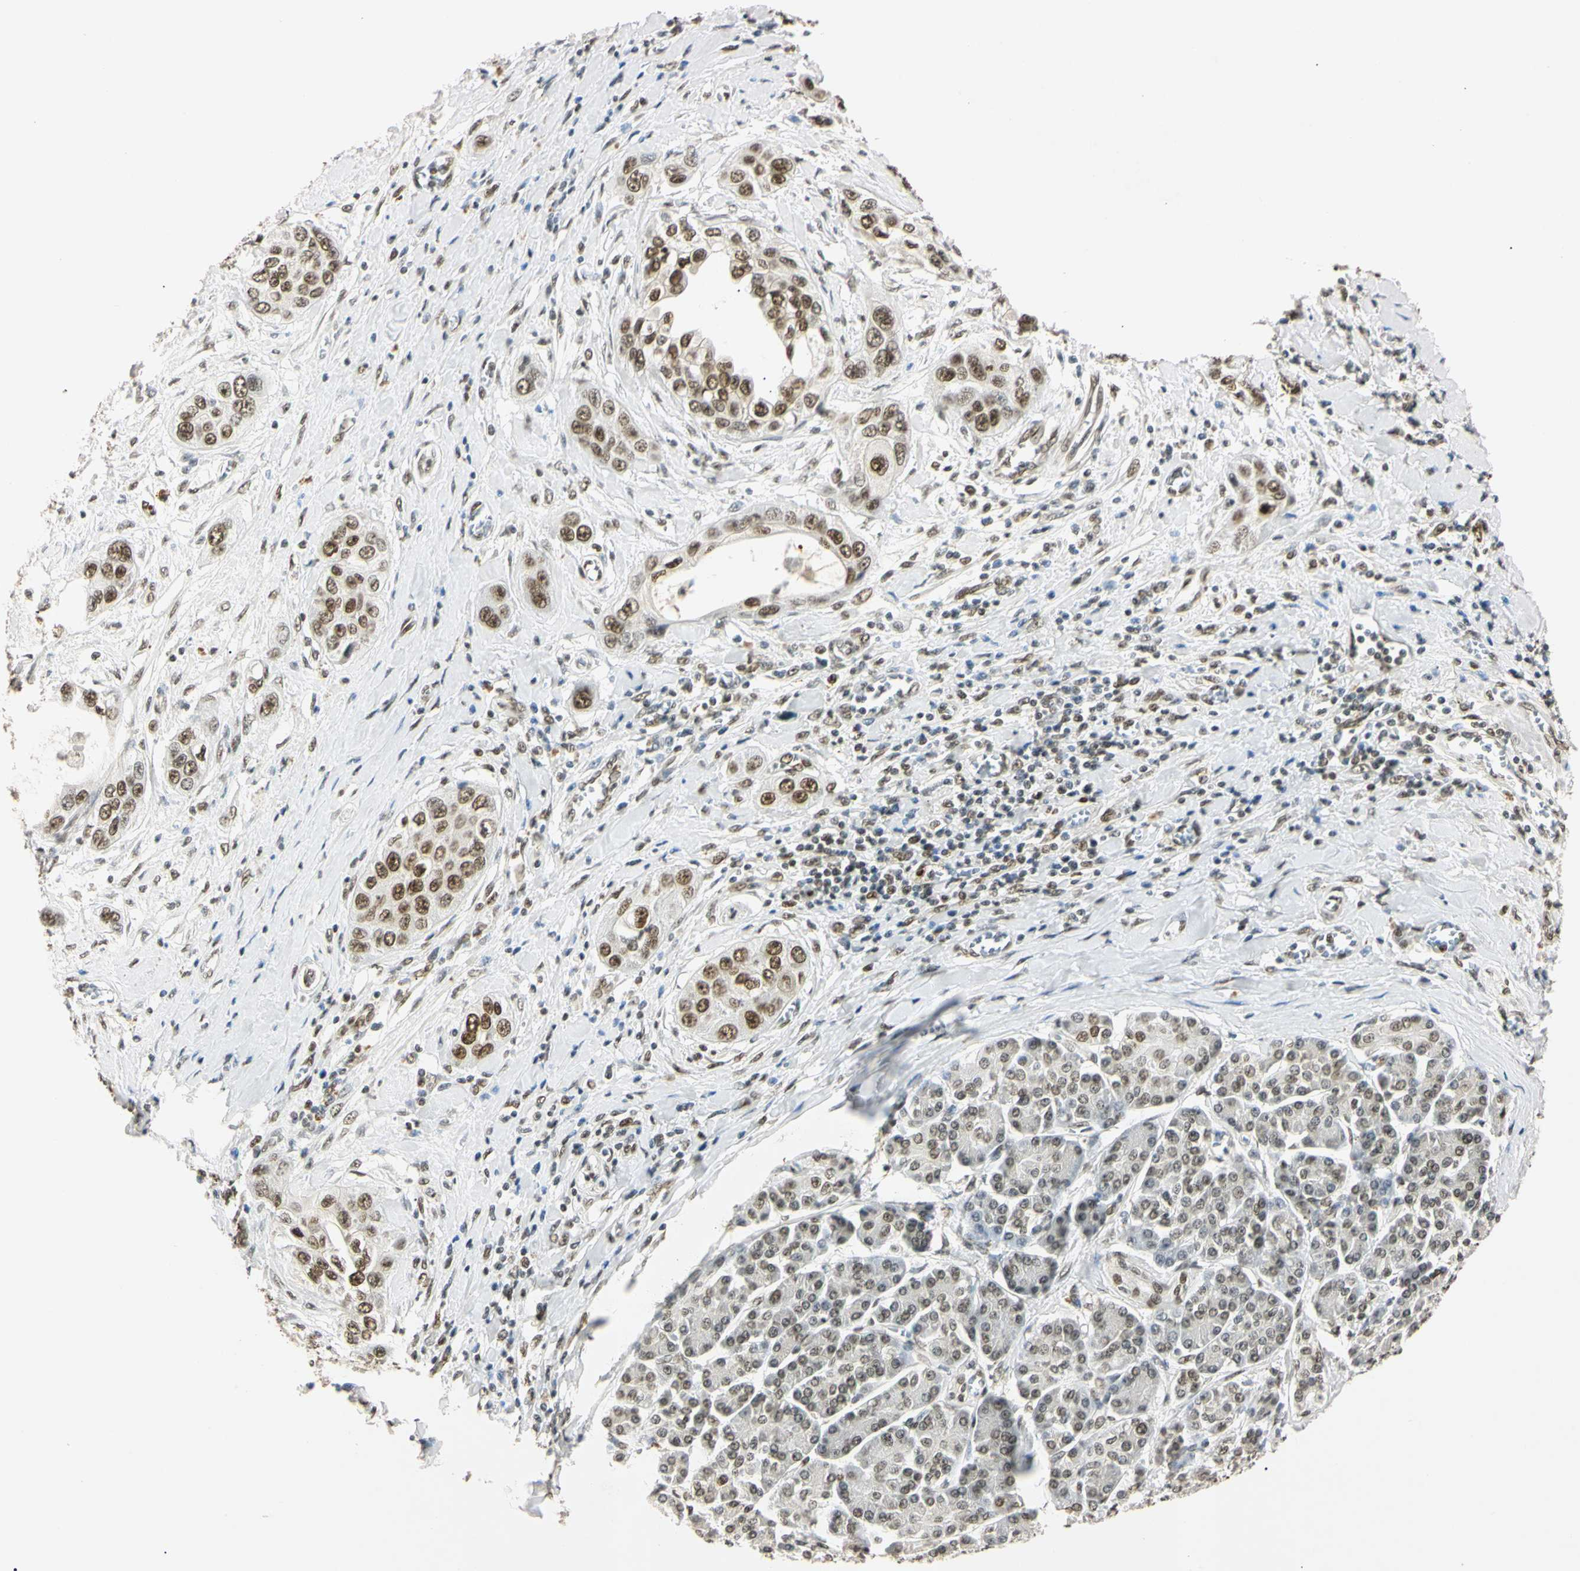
{"staining": {"intensity": "moderate", "quantity": ">75%", "location": "nuclear"}, "tissue": "pancreatic cancer", "cell_type": "Tumor cells", "image_type": "cancer", "snomed": [{"axis": "morphology", "description": "Adenocarcinoma, NOS"}, {"axis": "topography", "description": "Pancreas"}], "caption": "The histopathology image shows a brown stain indicating the presence of a protein in the nuclear of tumor cells in adenocarcinoma (pancreatic).", "gene": "SMARCA5", "patient": {"sex": "female", "age": 70}}